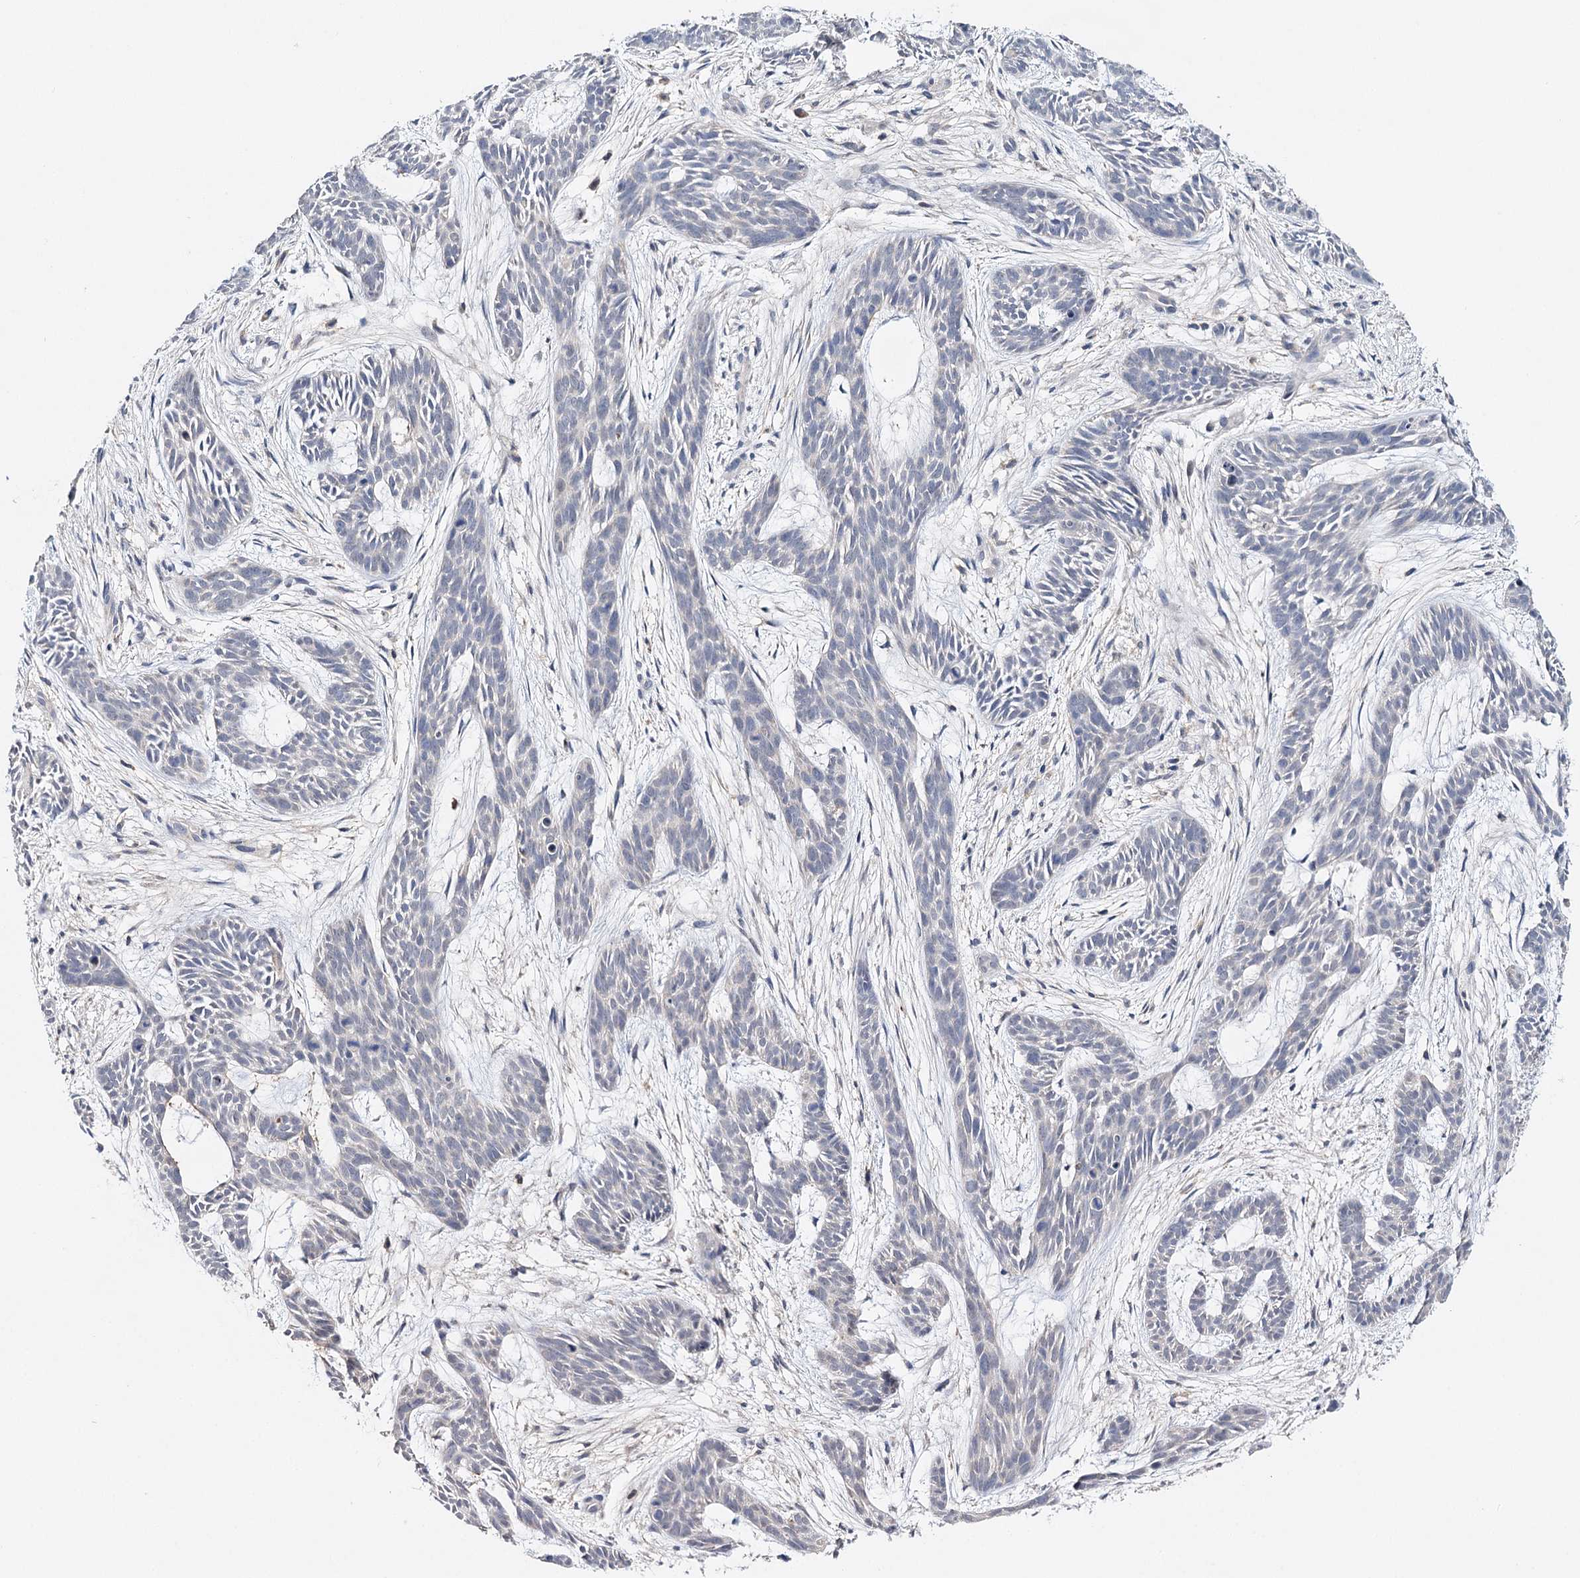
{"staining": {"intensity": "negative", "quantity": "none", "location": "none"}, "tissue": "skin cancer", "cell_type": "Tumor cells", "image_type": "cancer", "snomed": [{"axis": "morphology", "description": "Basal cell carcinoma"}, {"axis": "topography", "description": "Skin"}], "caption": "Tumor cells show no significant protein staining in basal cell carcinoma (skin). (Immunohistochemistry (ihc), brightfield microscopy, high magnification).", "gene": "CFAP46", "patient": {"sex": "male", "age": 89}}